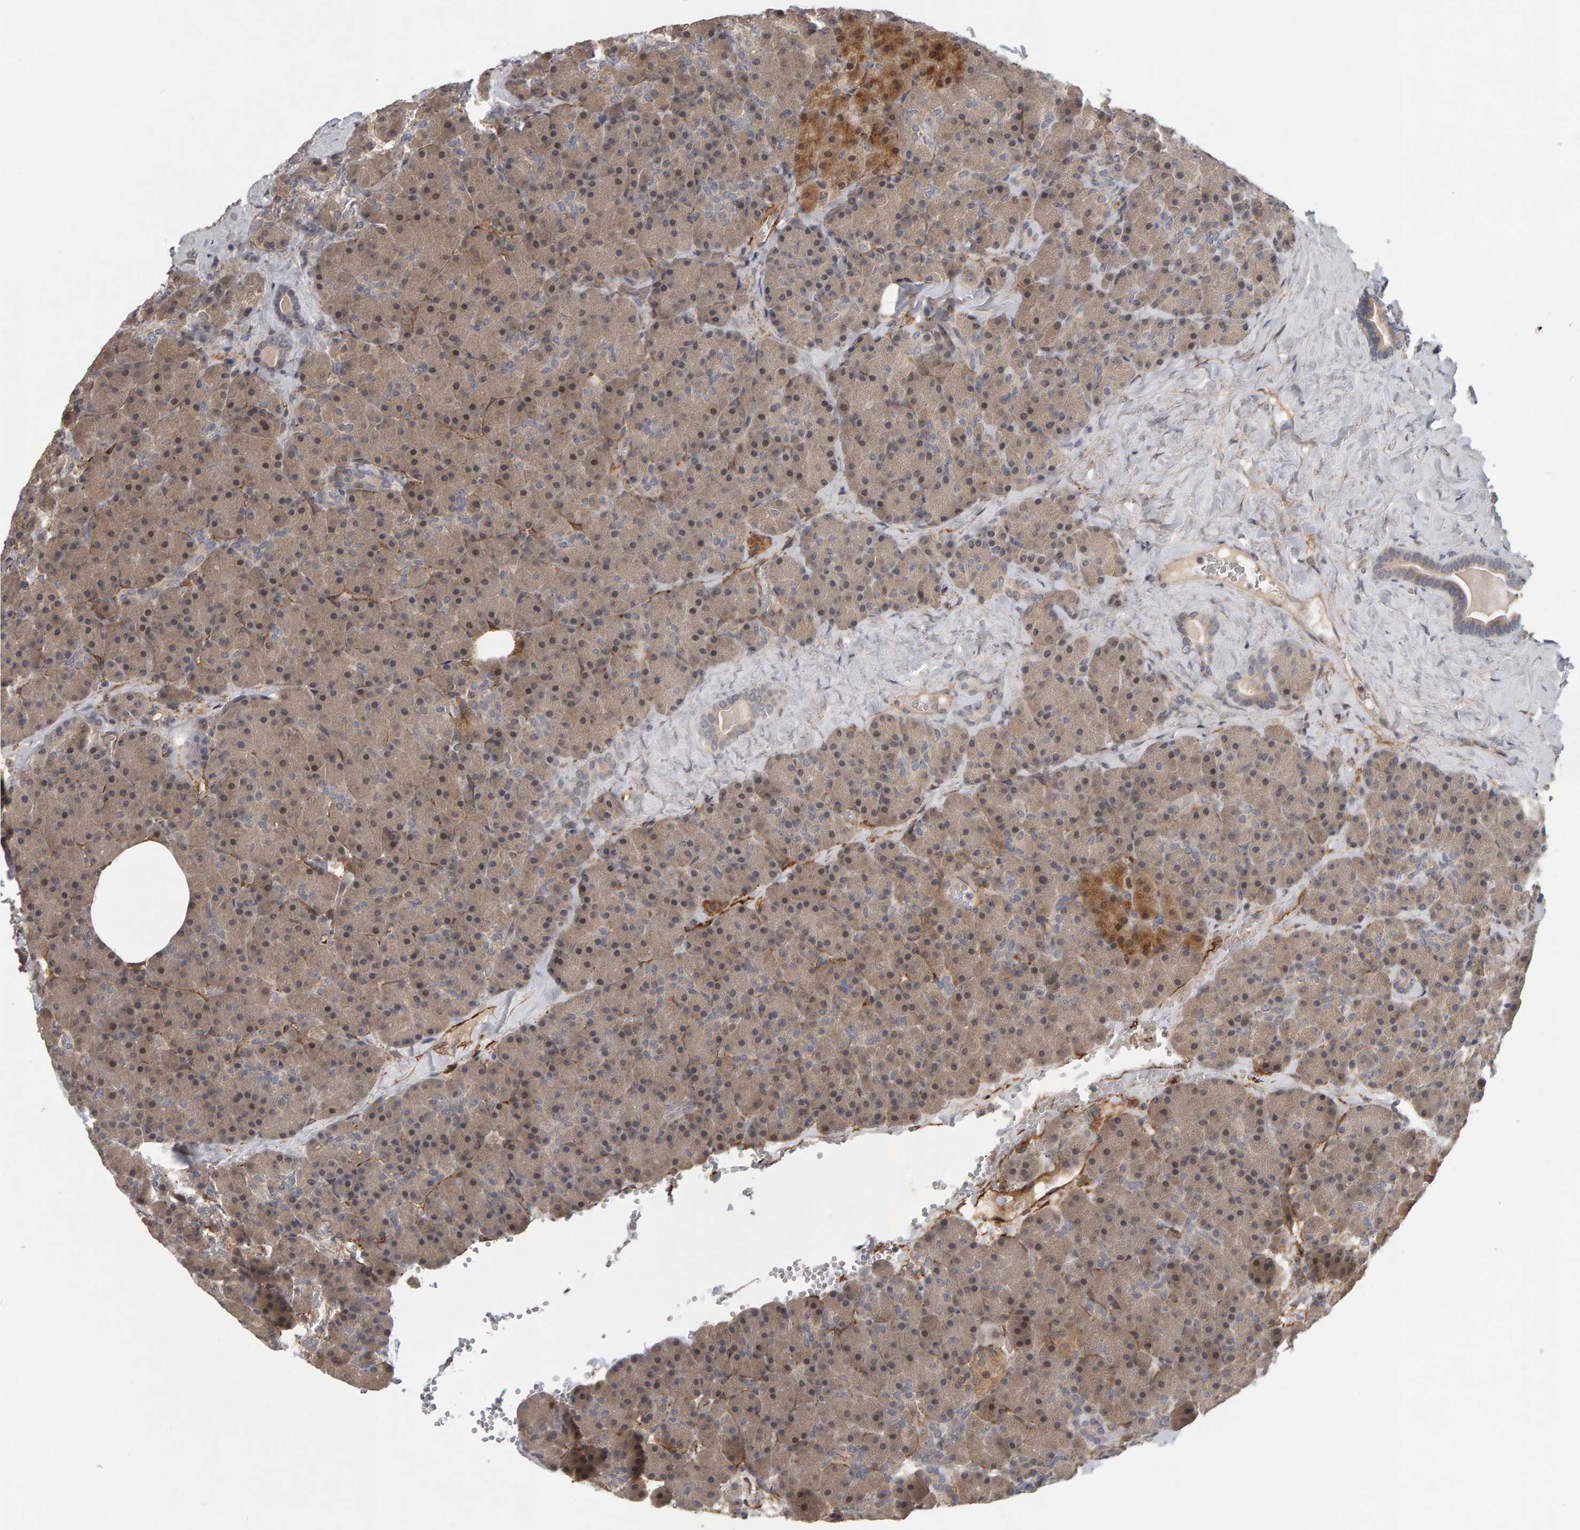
{"staining": {"intensity": "weak", "quantity": ">75%", "location": "cytoplasmic/membranous,nuclear"}, "tissue": "pancreas", "cell_type": "Exocrine glandular cells", "image_type": "normal", "snomed": [{"axis": "morphology", "description": "Normal tissue, NOS"}, {"axis": "morphology", "description": "Carcinoid, malignant, NOS"}, {"axis": "topography", "description": "Pancreas"}], "caption": "Immunohistochemistry (IHC) (DAB) staining of unremarkable human pancreas demonstrates weak cytoplasmic/membranous,nuclear protein expression in about >75% of exocrine glandular cells. (DAB = brown stain, brightfield microscopy at high magnification).", "gene": "CDCA5", "patient": {"sex": "female", "age": 35}}